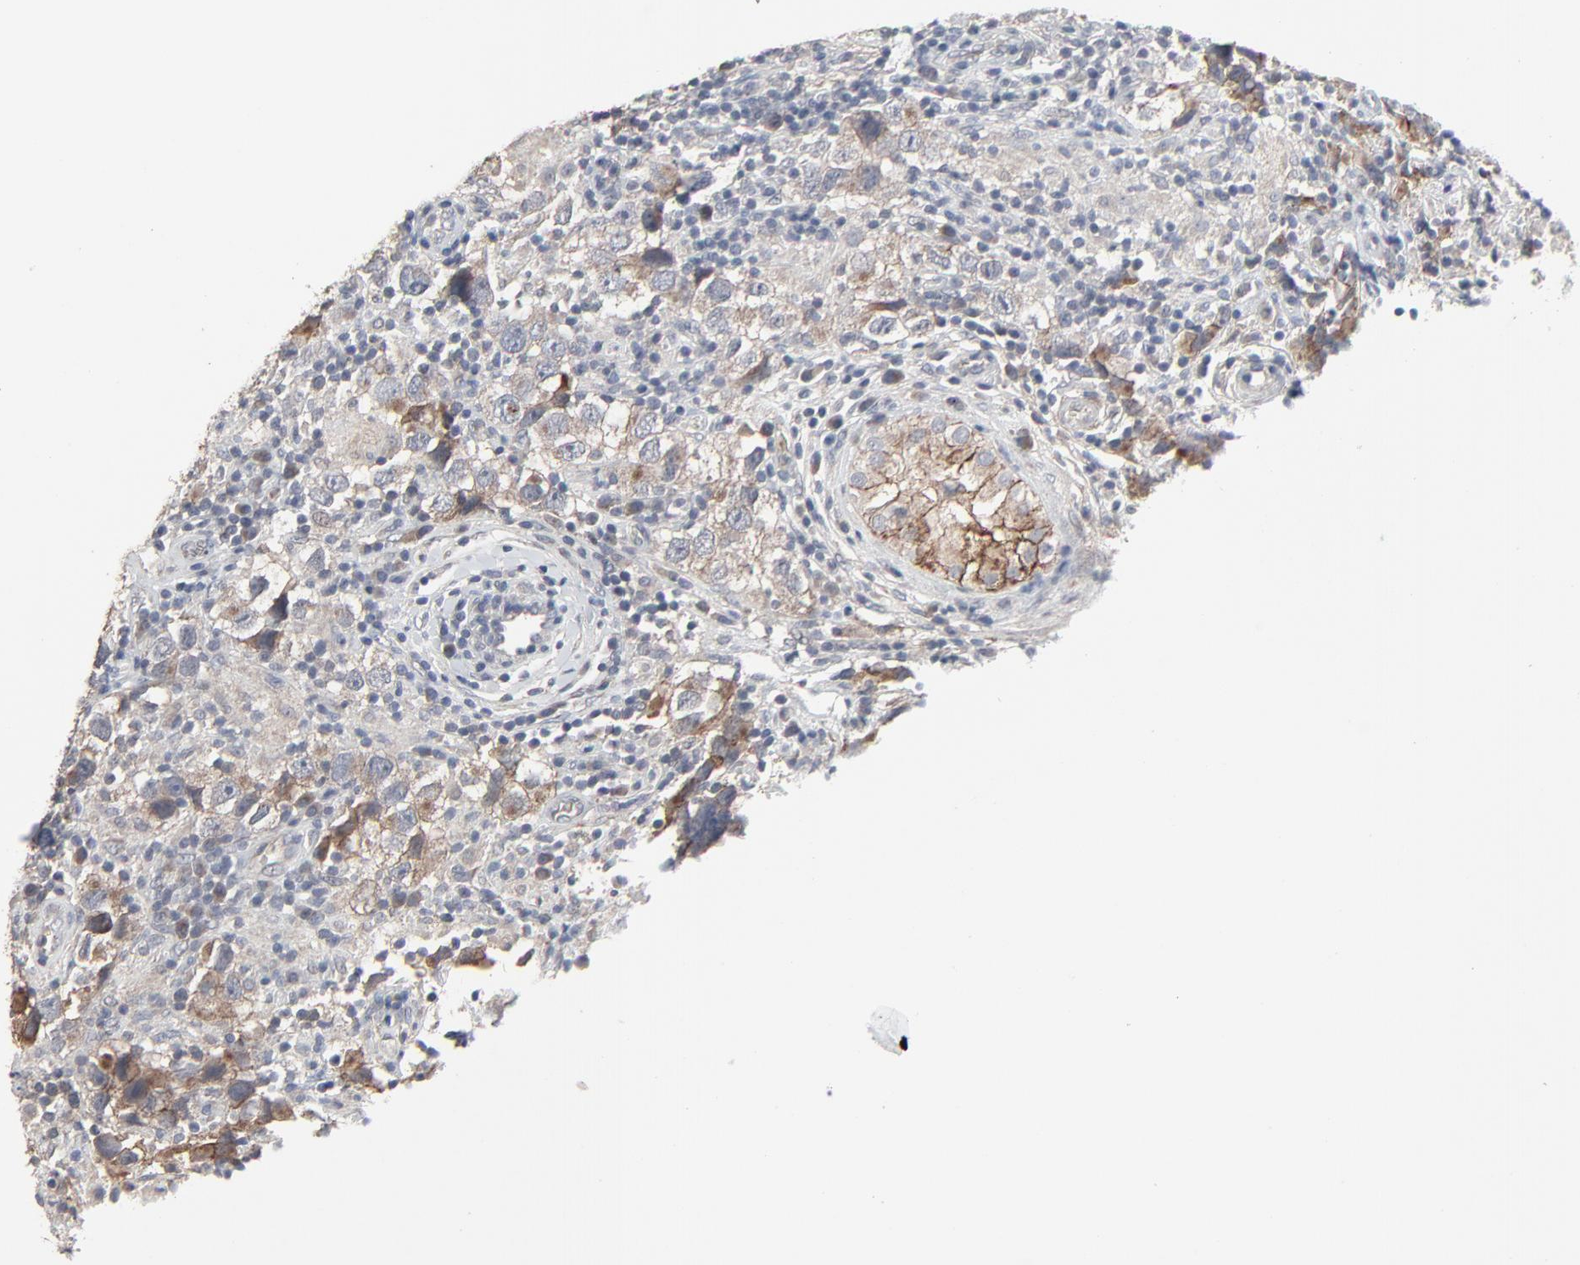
{"staining": {"intensity": "weak", "quantity": ">75%", "location": "cytoplasmic/membranous"}, "tissue": "testis cancer", "cell_type": "Tumor cells", "image_type": "cancer", "snomed": [{"axis": "morphology", "description": "Carcinoma, Embryonal, NOS"}, {"axis": "topography", "description": "Testis"}], "caption": "Immunohistochemistry staining of testis cancer (embryonal carcinoma), which shows low levels of weak cytoplasmic/membranous staining in about >75% of tumor cells indicating weak cytoplasmic/membranous protein staining. The staining was performed using DAB (brown) for protein detection and nuclei were counterstained in hematoxylin (blue).", "gene": "JAM3", "patient": {"sex": "male", "age": 21}}